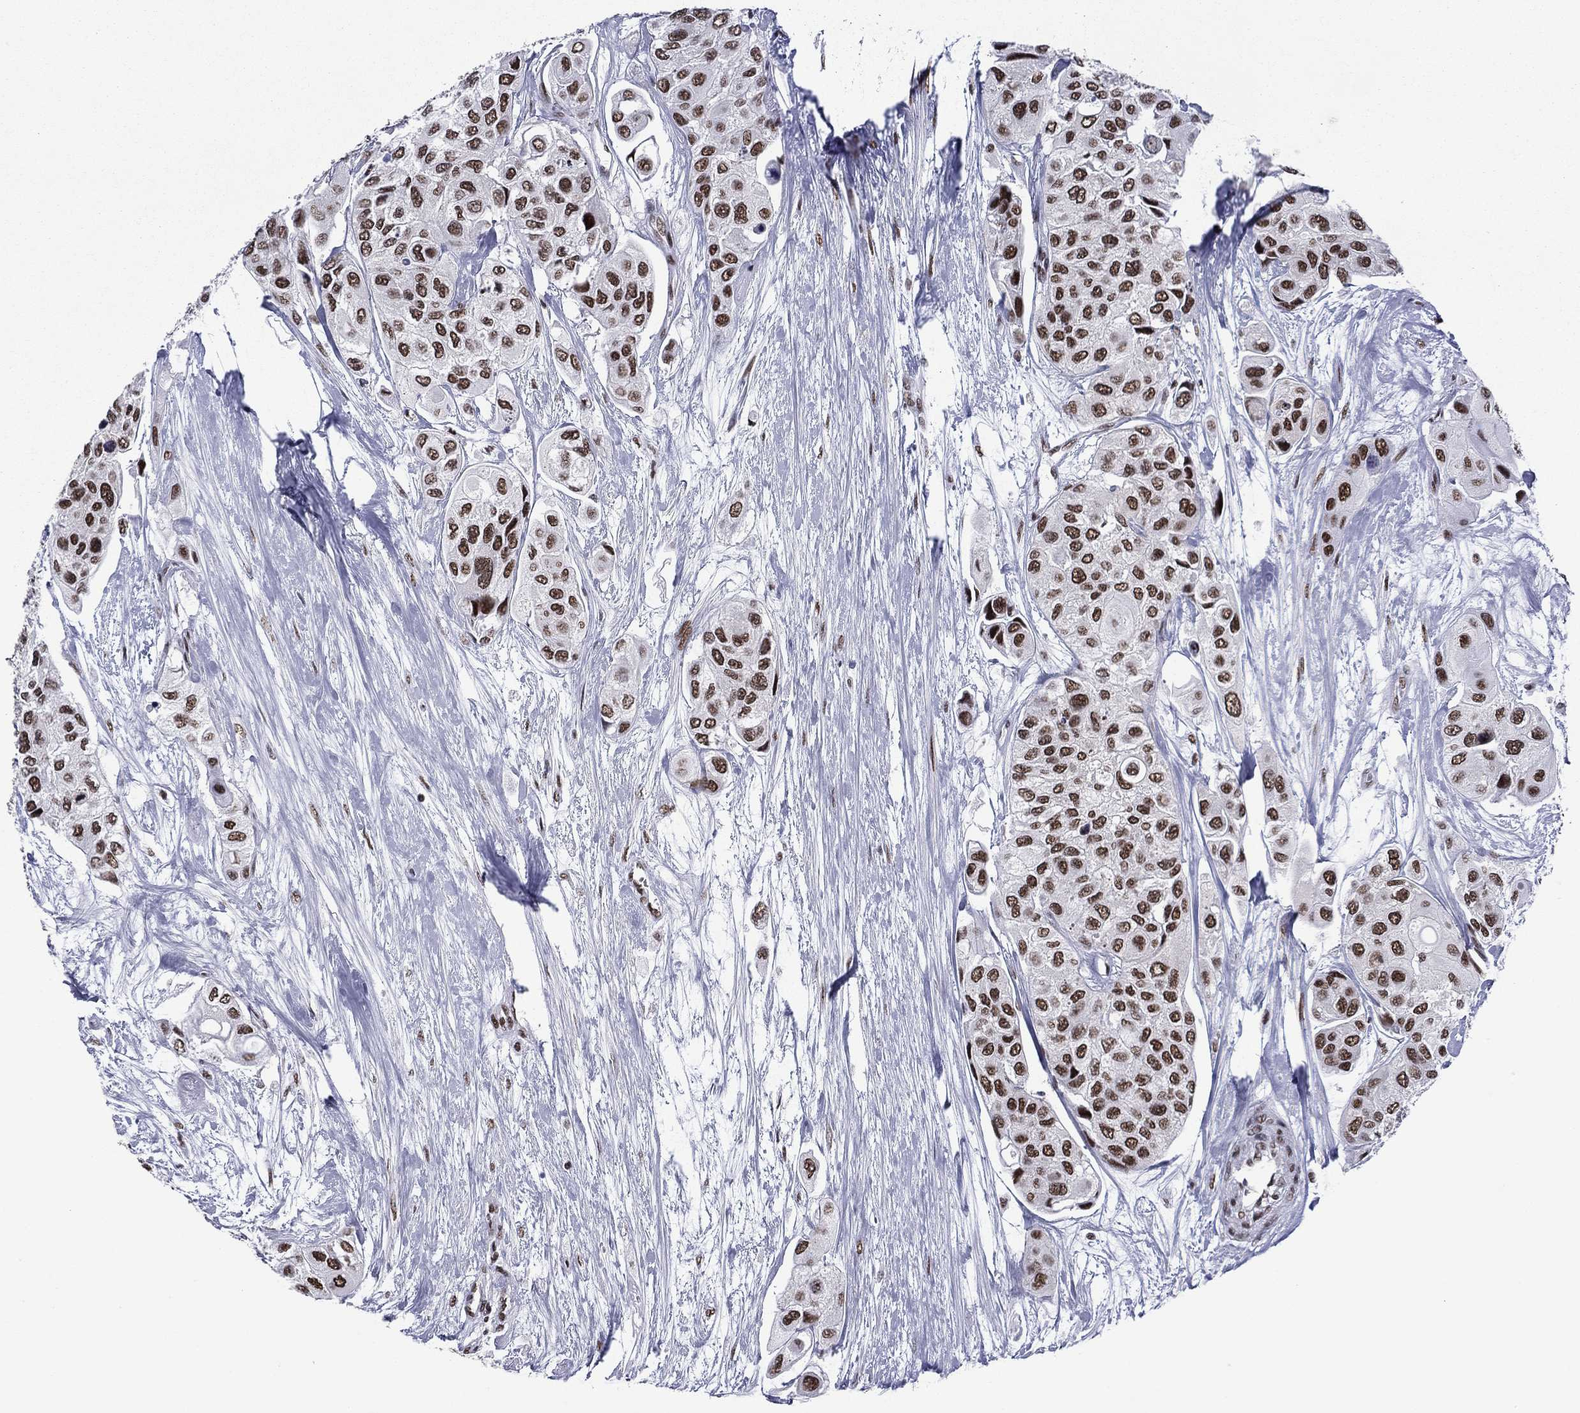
{"staining": {"intensity": "strong", "quantity": ">75%", "location": "nuclear"}, "tissue": "urothelial cancer", "cell_type": "Tumor cells", "image_type": "cancer", "snomed": [{"axis": "morphology", "description": "Urothelial carcinoma, High grade"}, {"axis": "topography", "description": "Urinary bladder"}], "caption": "DAB immunohistochemical staining of human urothelial carcinoma (high-grade) exhibits strong nuclear protein staining in approximately >75% of tumor cells. (DAB IHC, brown staining for protein, blue staining for nuclei).", "gene": "ETV5", "patient": {"sex": "male", "age": 77}}